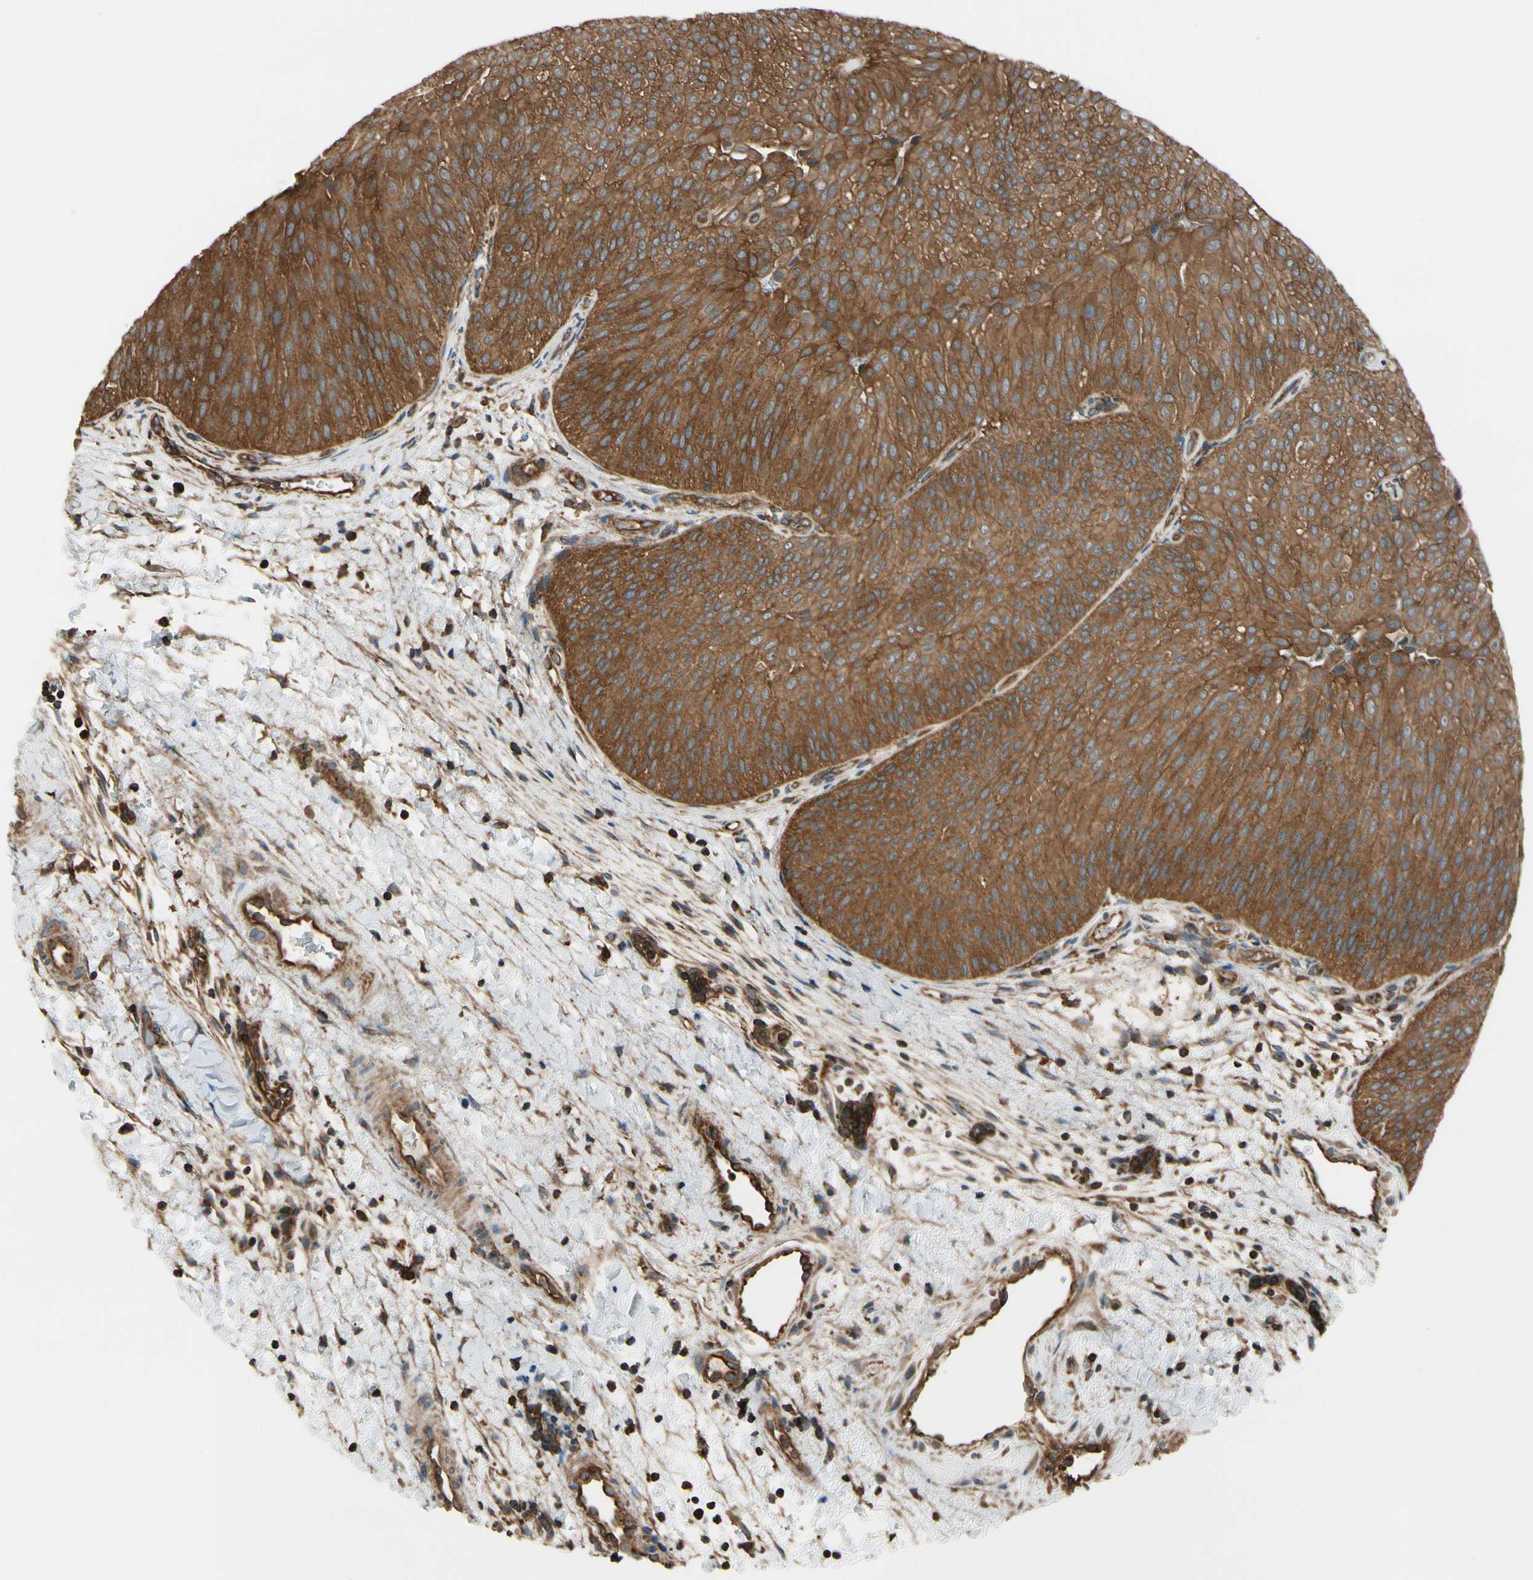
{"staining": {"intensity": "moderate", "quantity": ">75%", "location": "cytoplasmic/membranous"}, "tissue": "urothelial cancer", "cell_type": "Tumor cells", "image_type": "cancer", "snomed": [{"axis": "morphology", "description": "Urothelial carcinoma, Low grade"}, {"axis": "topography", "description": "Urinary bladder"}], "caption": "DAB (3,3'-diaminobenzidine) immunohistochemical staining of urothelial cancer demonstrates moderate cytoplasmic/membranous protein staining in approximately >75% of tumor cells.", "gene": "EPS15", "patient": {"sex": "female", "age": 60}}